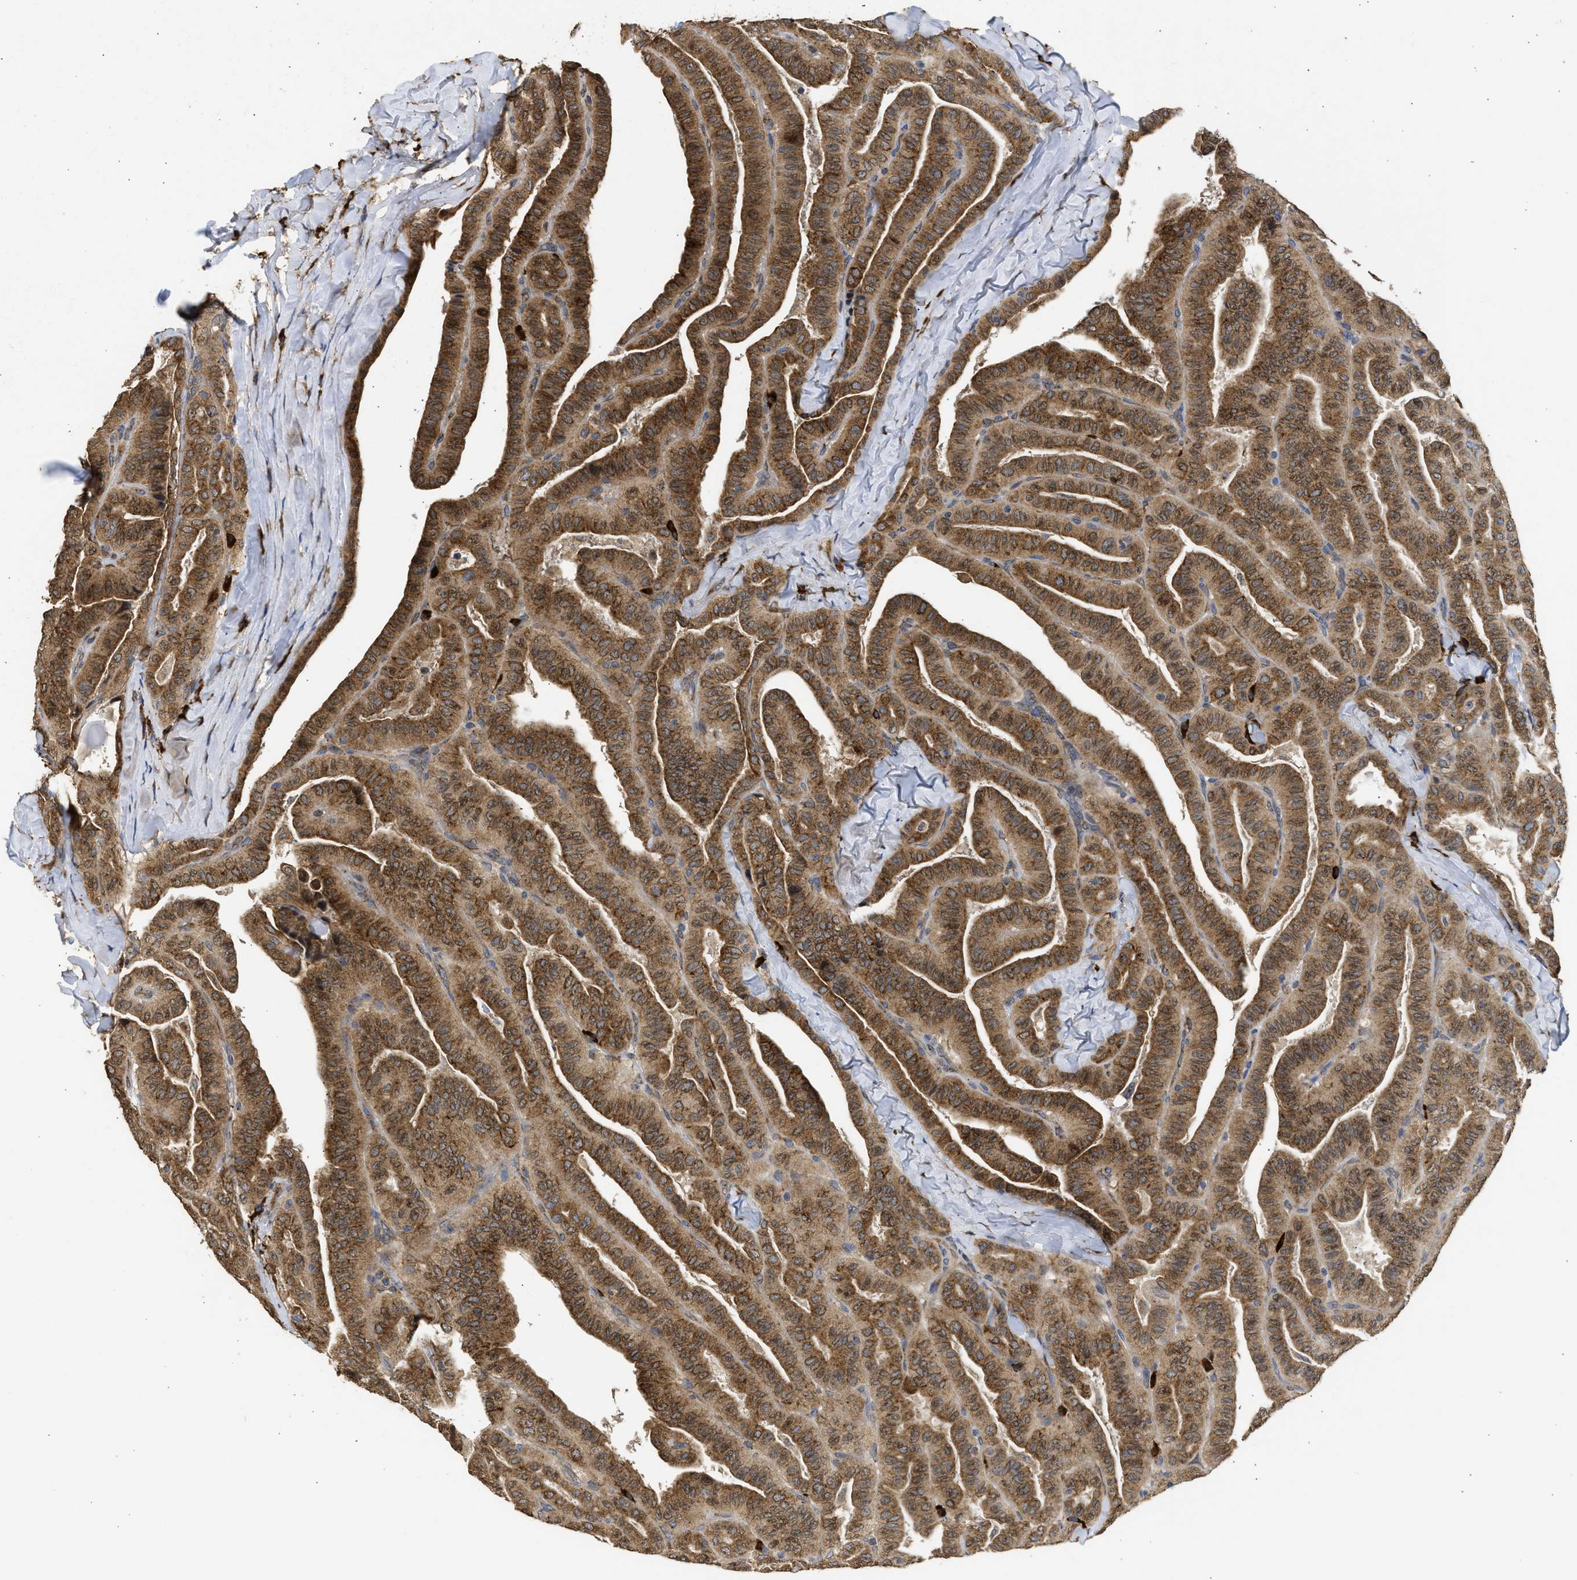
{"staining": {"intensity": "moderate", "quantity": ">75%", "location": "cytoplasmic/membranous"}, "tissue": "thyroid cancer", "cell_type": "Tumor cells", "image_type": "cancer", "snomed": [{"axis": "morphology", "description": "Papillary adenocarcinoma, NOS"}, {"axis": "topography", "description": "Thyroid gland"}], "caption": "Immunohistochemistry (IHC) staining of papillary adenocarcinoma (thyroid), which shows medium levels of moderate cytoplasmic/membranous staining in about >75% of tumor cells indicating moderate cytoplasmic/membranous protein expression. The staining was performed using DAB (3,3'-diaminobenzidine) (brown) for protein detection and nuclei were counterstained in hematoxylin (blue).", "gene": "DNAJC1", "patient": {"sex": "male", "age": 77}}